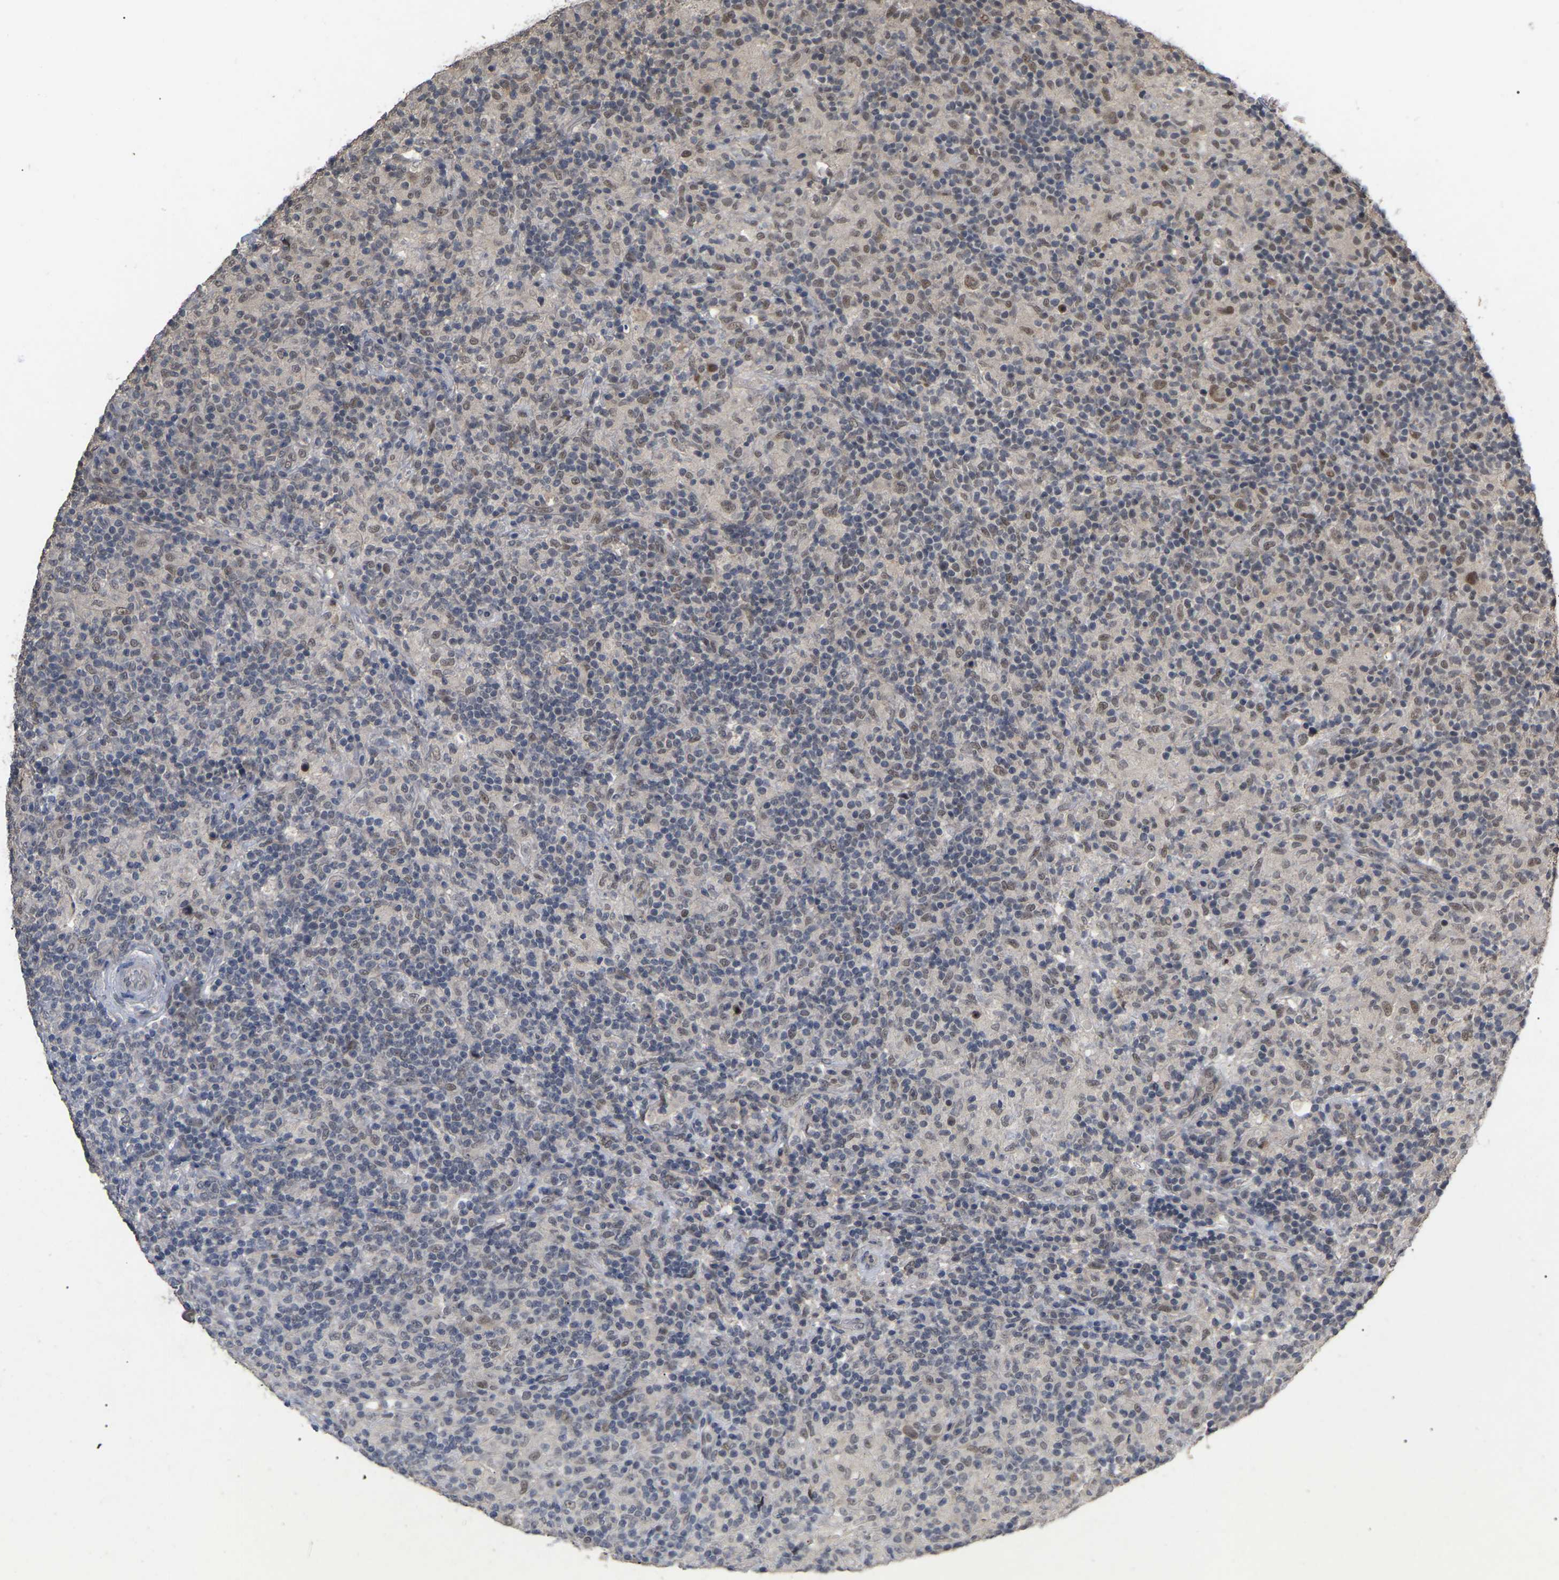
{"staining": {"intensity": "moderate", "quantity": ">75%", "location": "nuclear"}, "tissue": "lymphoma", "cell_type": "Tumor cells", "image_type": "cancer", "snomed": [{"axis": "morphology", "description": "Hodgkin's disease, NOS"}, {"axis": "topography", "description": "Lymph node"}], "caption": "Immunohistochemistry (IHC) micrograph of Hodgkin's disease stained for a protein (brown), which displays medium levels of moderate nuclear positivity in about >75% of tumor cells.", "gene": "JAZF1", "patient": {"sex": "male", "age": 70}}